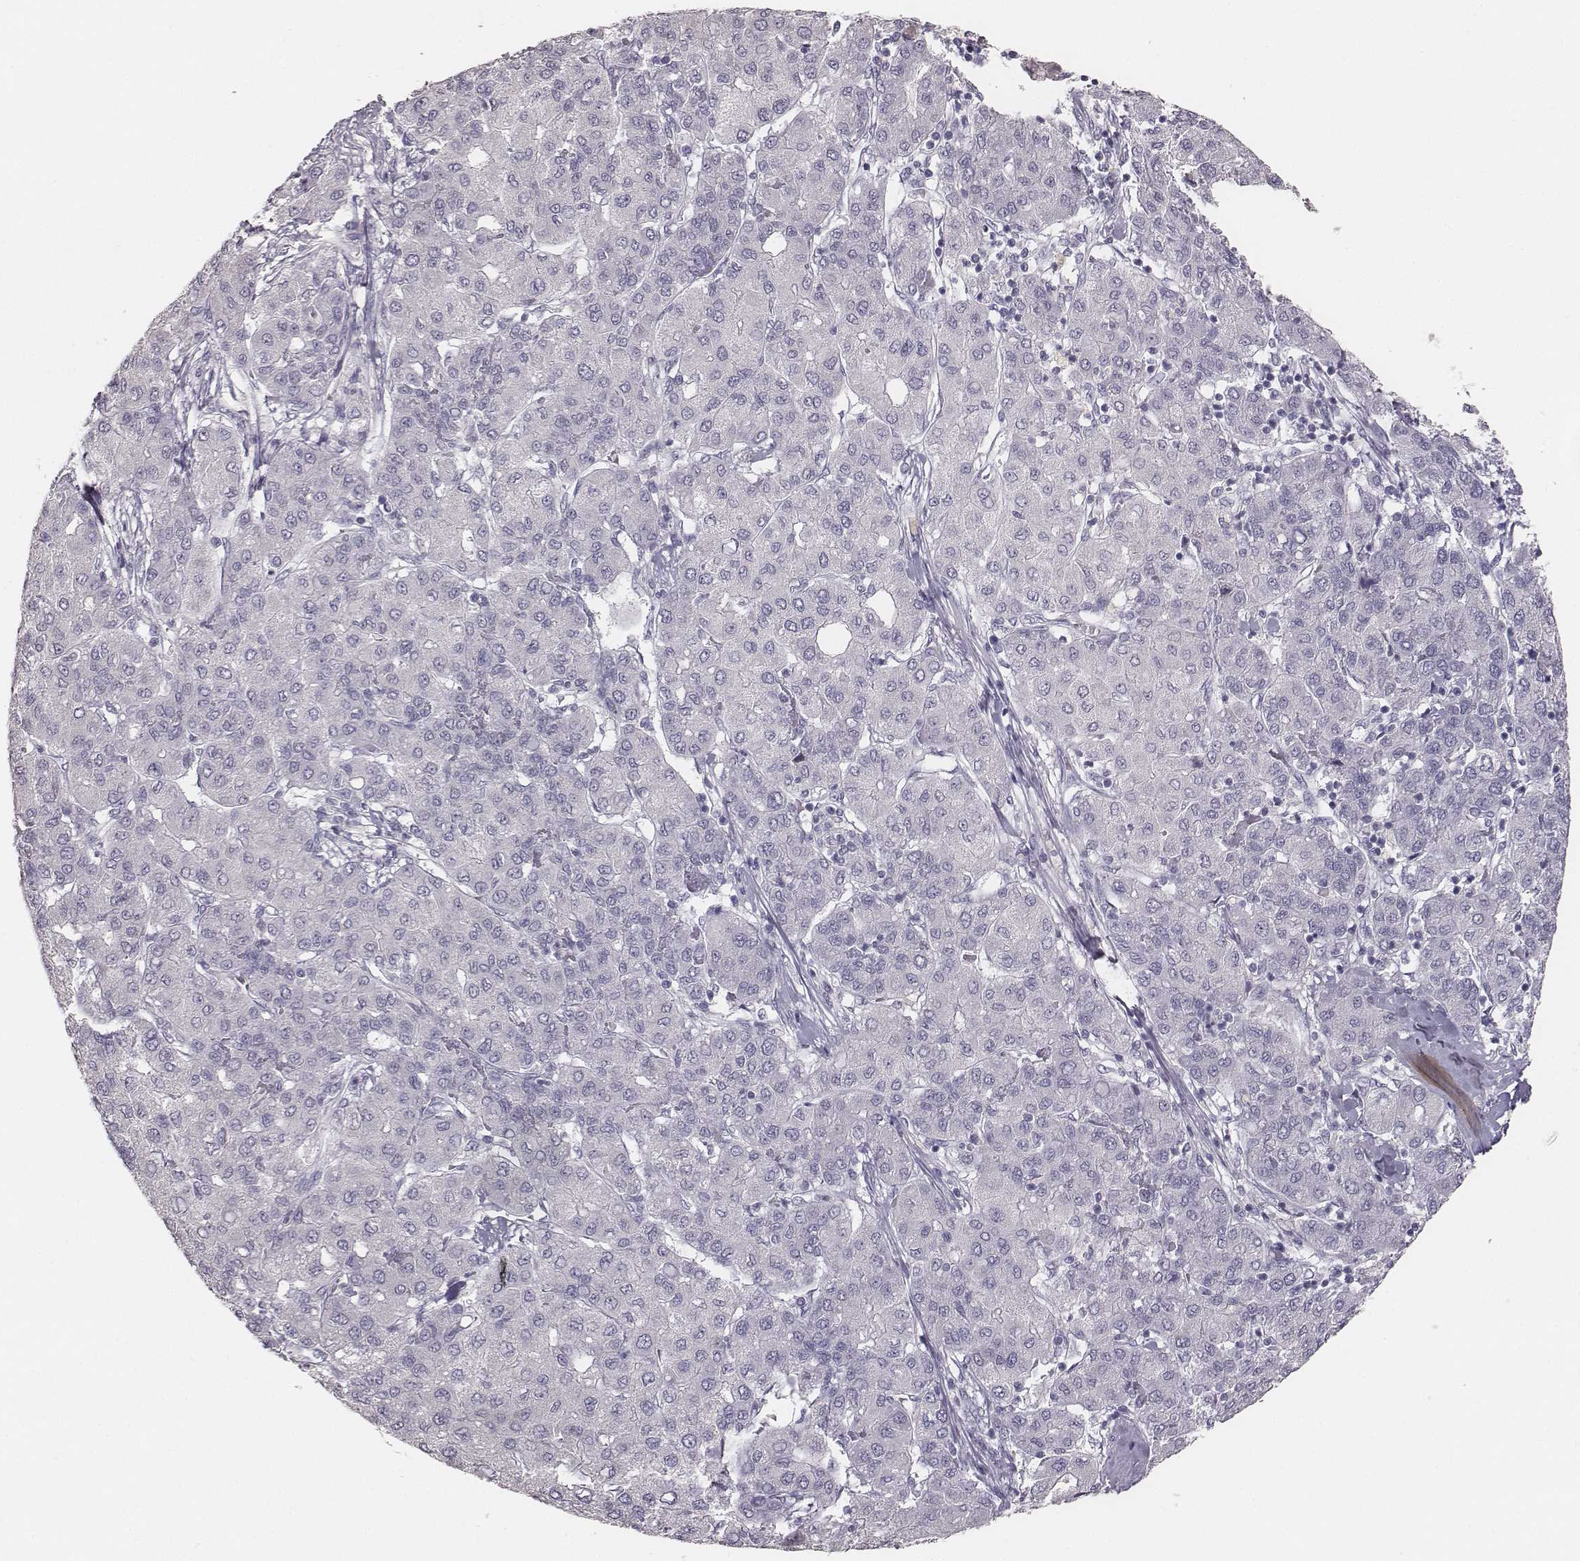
{"staining": {"intensity": "negative", "quantity": "none", "location": "none"}, "tissue": "liver cancer", "cell_type": "Tumor cells", "image_type": "cancer", "snomed": [{"axis": "morphology", "description": "Carcinoma, Hepatocellular, NOS"}, {"axis": "topography", "description": "Liver"}], "caption": "Tumor cells are negative for protein expression in human liver cancer (hepatocellular carcinoma). (Stains: DAB (3,3'-diaminobenzidine) immunohistochemistry (IHC) with hematoxylin counter stain, Microscopy: brightfield microscopy at high magnification).", "gene": "MYH6", "patient": {"sex": "male", "age": 65}}